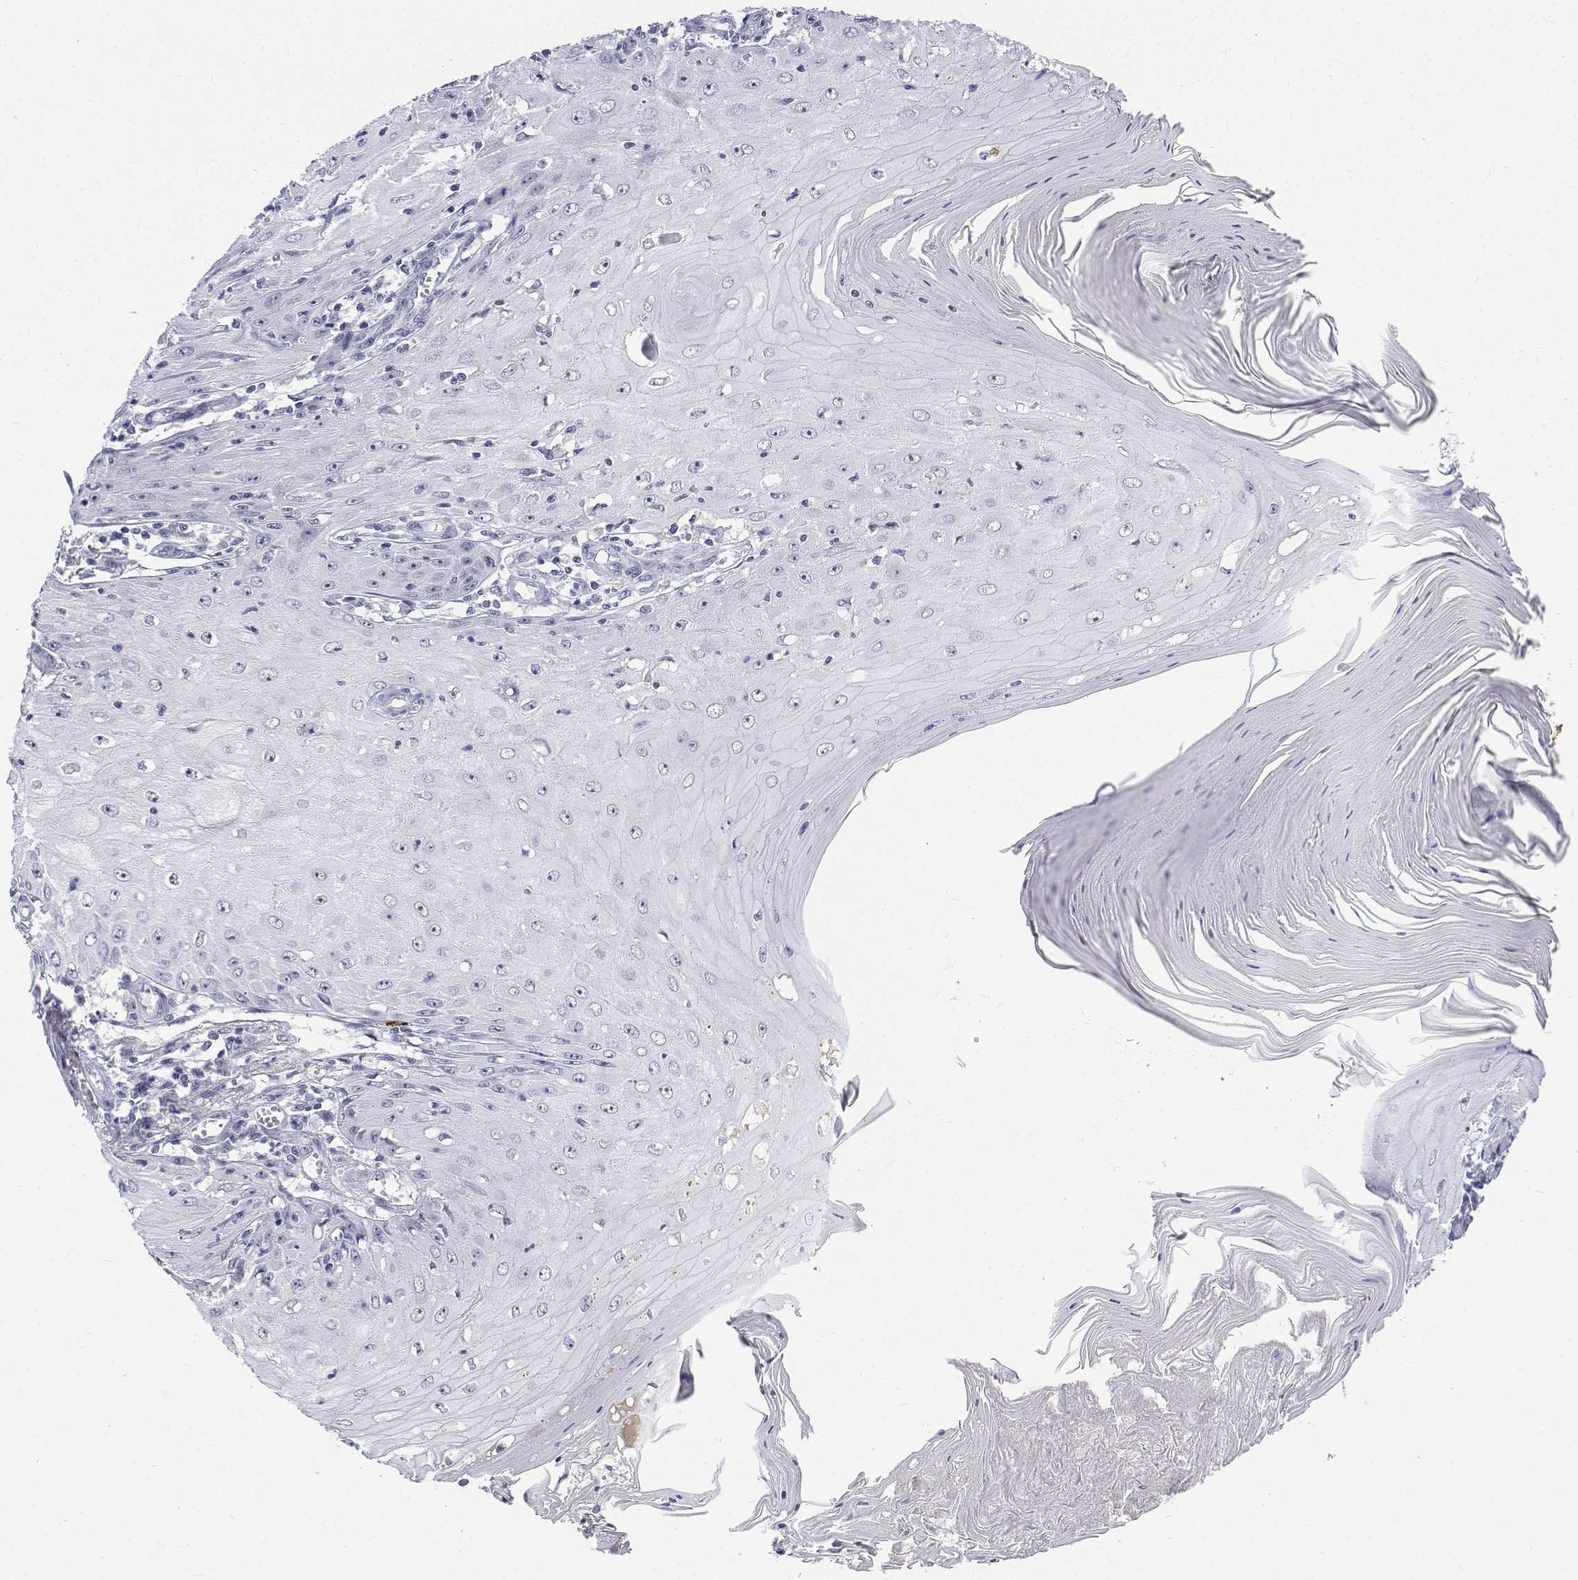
{"staining": {"intensity": "negative", "quantity": "none", "location": "none"}, "tissue": "skin cancer", "cell_type": "Tumor cells", "image_type": "cancer", "snomed": [{"axis": "morphology", "description": "Squamous cell carcinoma, NOS"}, {"axis": "topography", "description": "Skin"}], "caption": "Immunohistochemical staining of skin squamous cell carcinoma shows no significant expression in tumor cells.", "gene": "ATRX", "patient": {"sex": "female", "age": 73}}